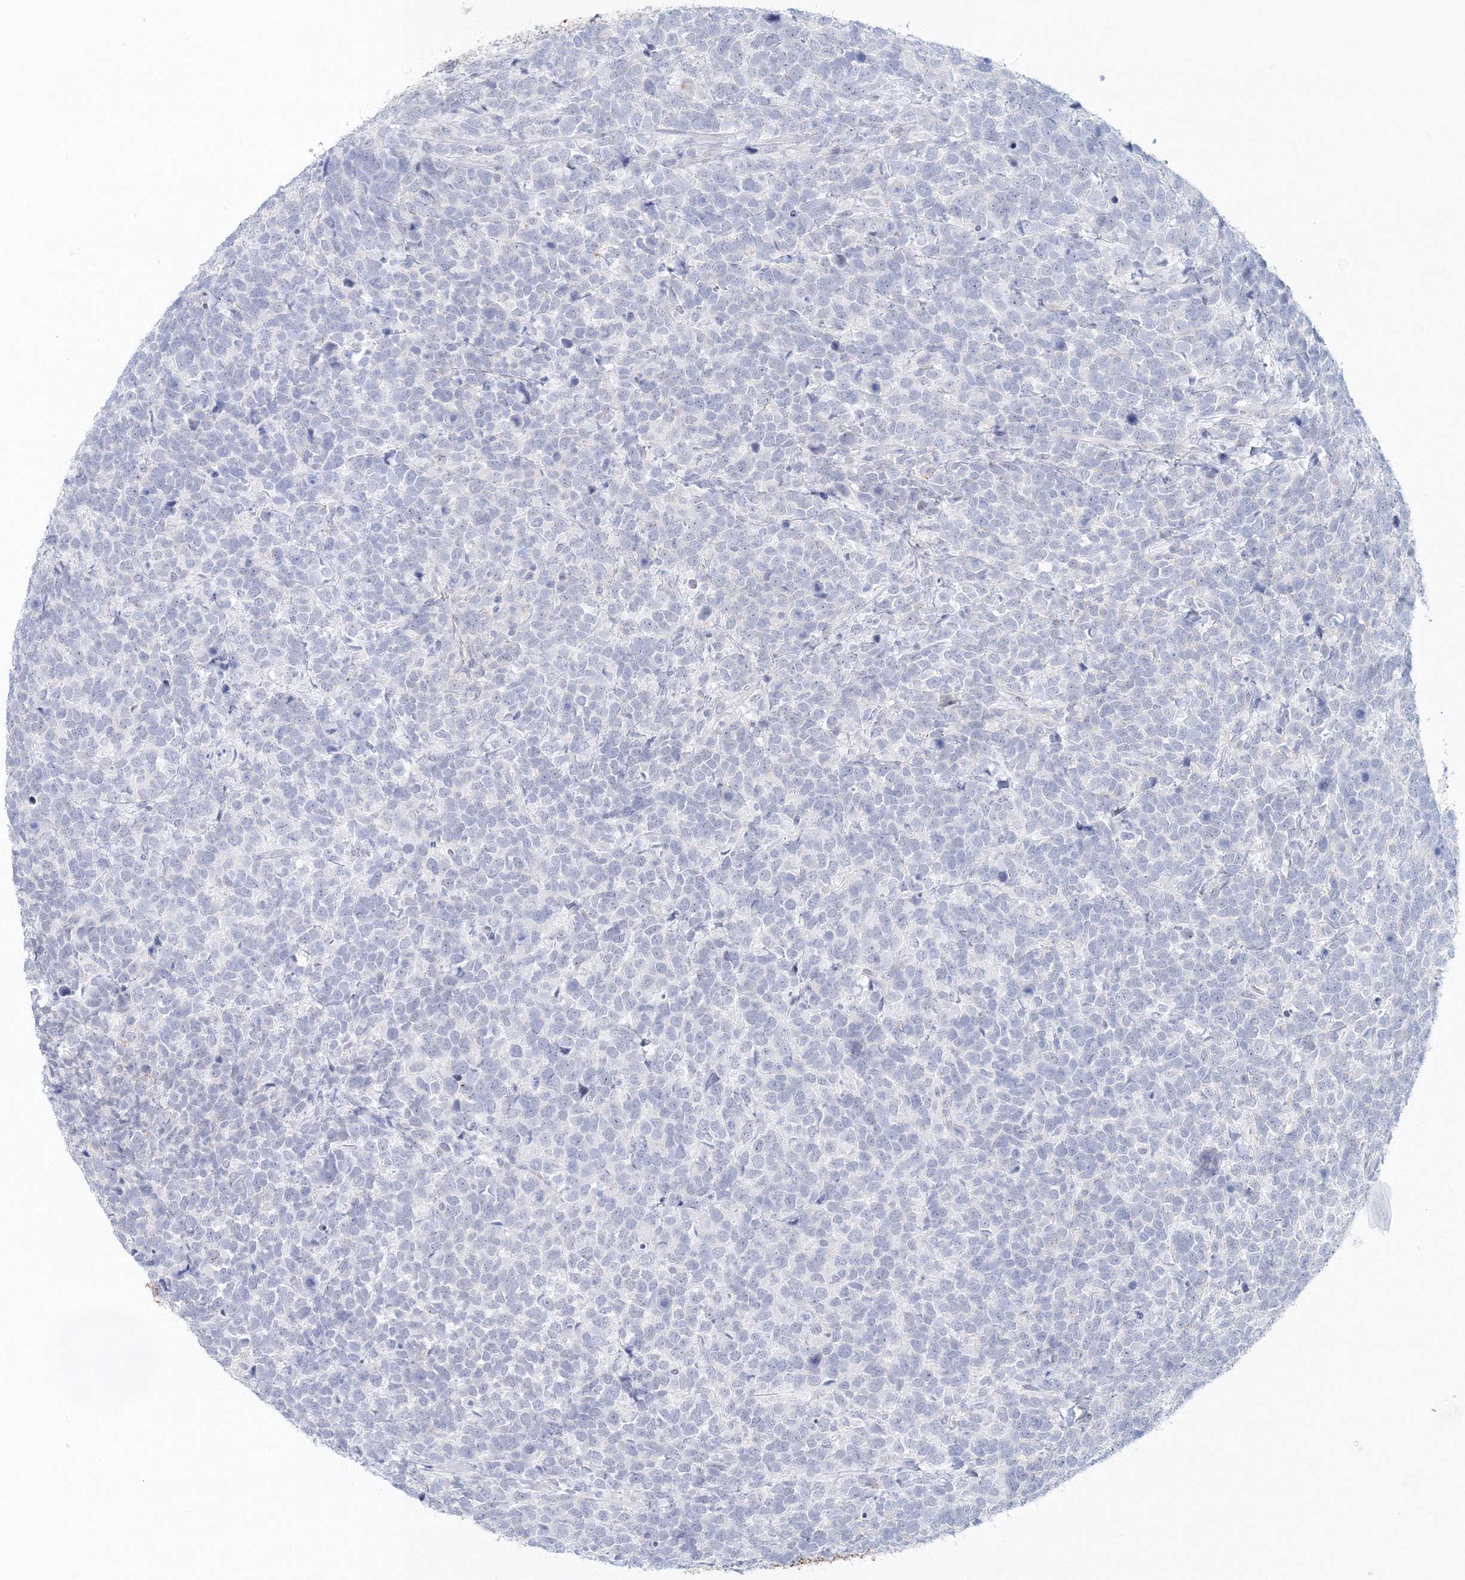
{"staining": {"intensity": "negative", "quantity": "none", "location": "none"}, "tissue": "urothelial cancer", "cell_type": "Tumor cells", "image_type": "cancer", "snomed": [{"axis": "morphology", "description": "Urothelial carcinoma, High grade"}, {"axis": "topography", "description": "Urinary bladder"}], "caption": "The immunohistochemistry (IHC) photomicrograph has no significant expression in tumor cells of urothelial cancer tissue.", "gene": "VSIG1", "patient": {"sex": "female", "age": 82}}